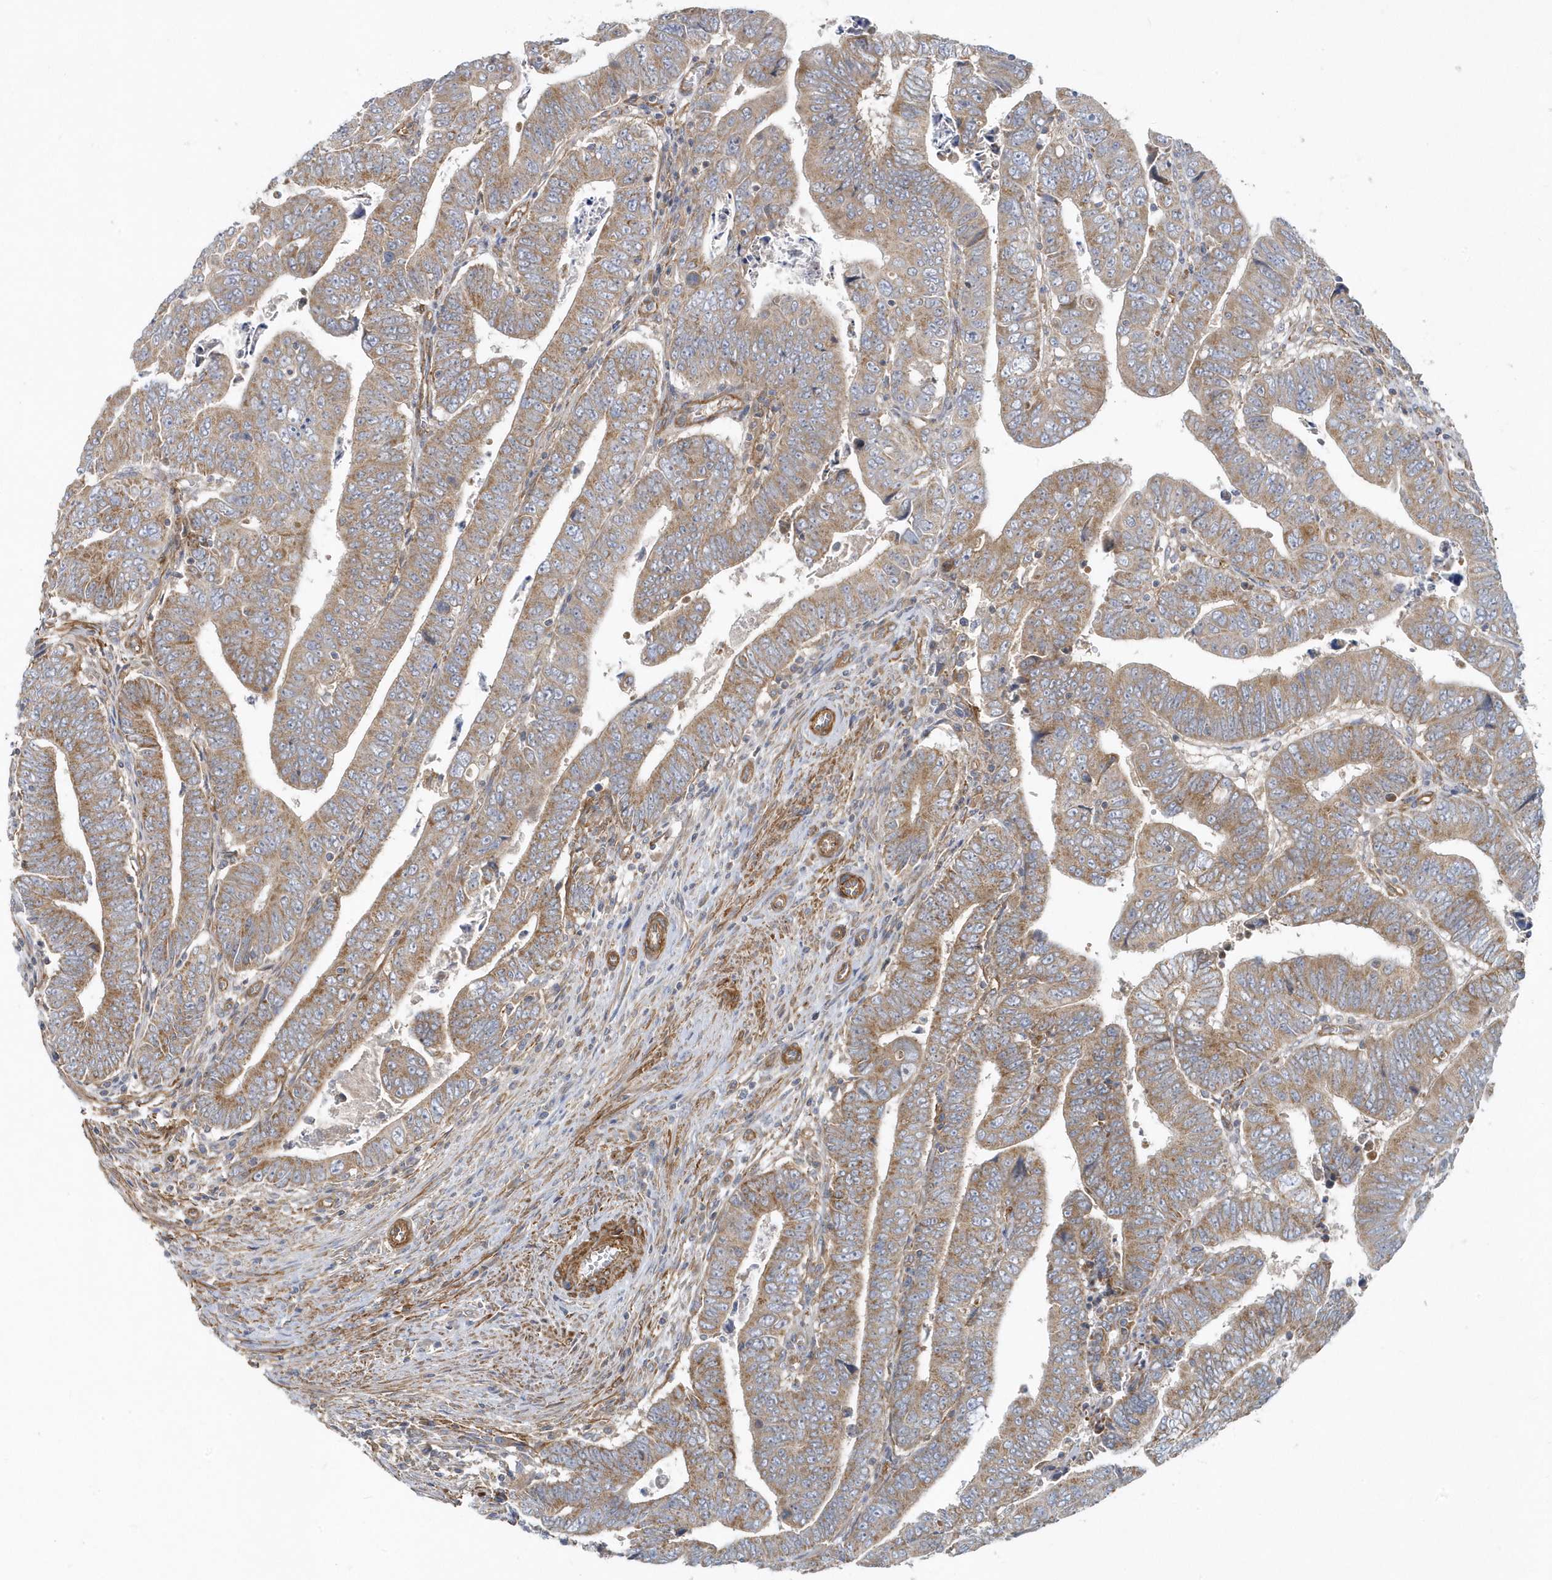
{"staining": {"intensity": "moderate", "quantity": ">75%", "location": "cytoplasmic/membranous"}, "tissue": "colorectal cancer", "cell_type": "Tumor cells", "image_type": "cancer", "snomed": [{"axis": "morphology", "description": "Normal tissue, NOS"}, {"axis": "morphology", "description": "Adenocarcinoma, NOS"}, {"axis": "topography", "description": "Rectum"}], "caption": "The histopathology image displays immunohistochemical staining of adenocarcinoma (colorectal). There is moderate cytoplasmic/membranous staining is identified in approximately >75% of tumor cells.", "gene": "LEXM", "patient": {"sex": "female", "age": 65}}